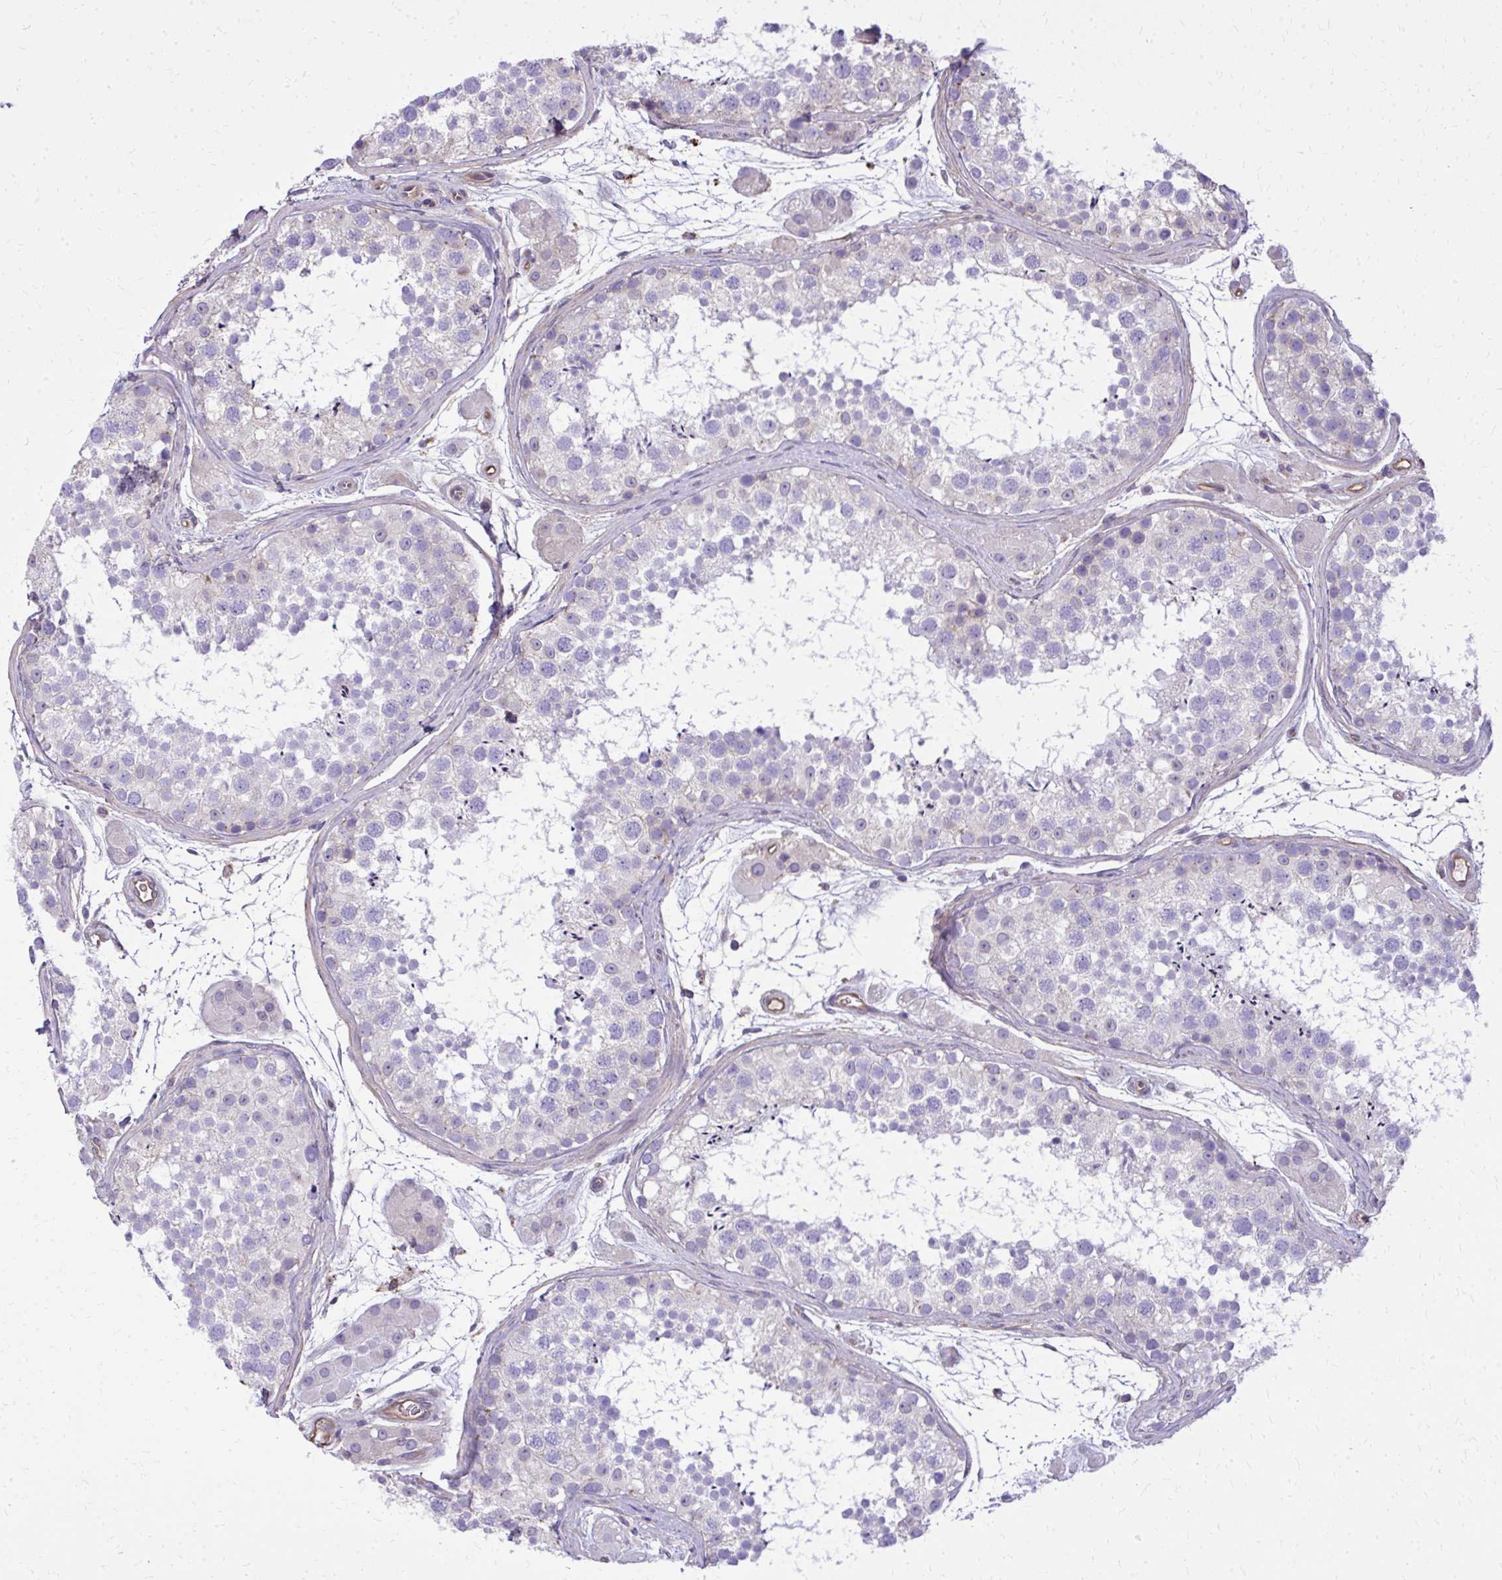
{"staining": {"intensity": "weak", "quantity": "<25%", "location": "cytoplasmic/membranous"}, "tissue": "testis", "cell_type": "Cells in seminiferous ducts", "image_type": "normal", "snomed": [{"axis": "morphology", "description": "Normal tissue, NOS"}, {"axis": "topography", "description": "Testis"}], "caption": "Micrograph shows no protein expression in cells in seminiferous ducts of unremarkable testis.", "gene": "RUNDC3B", "patient": {"sex": "male", "age": 41}}